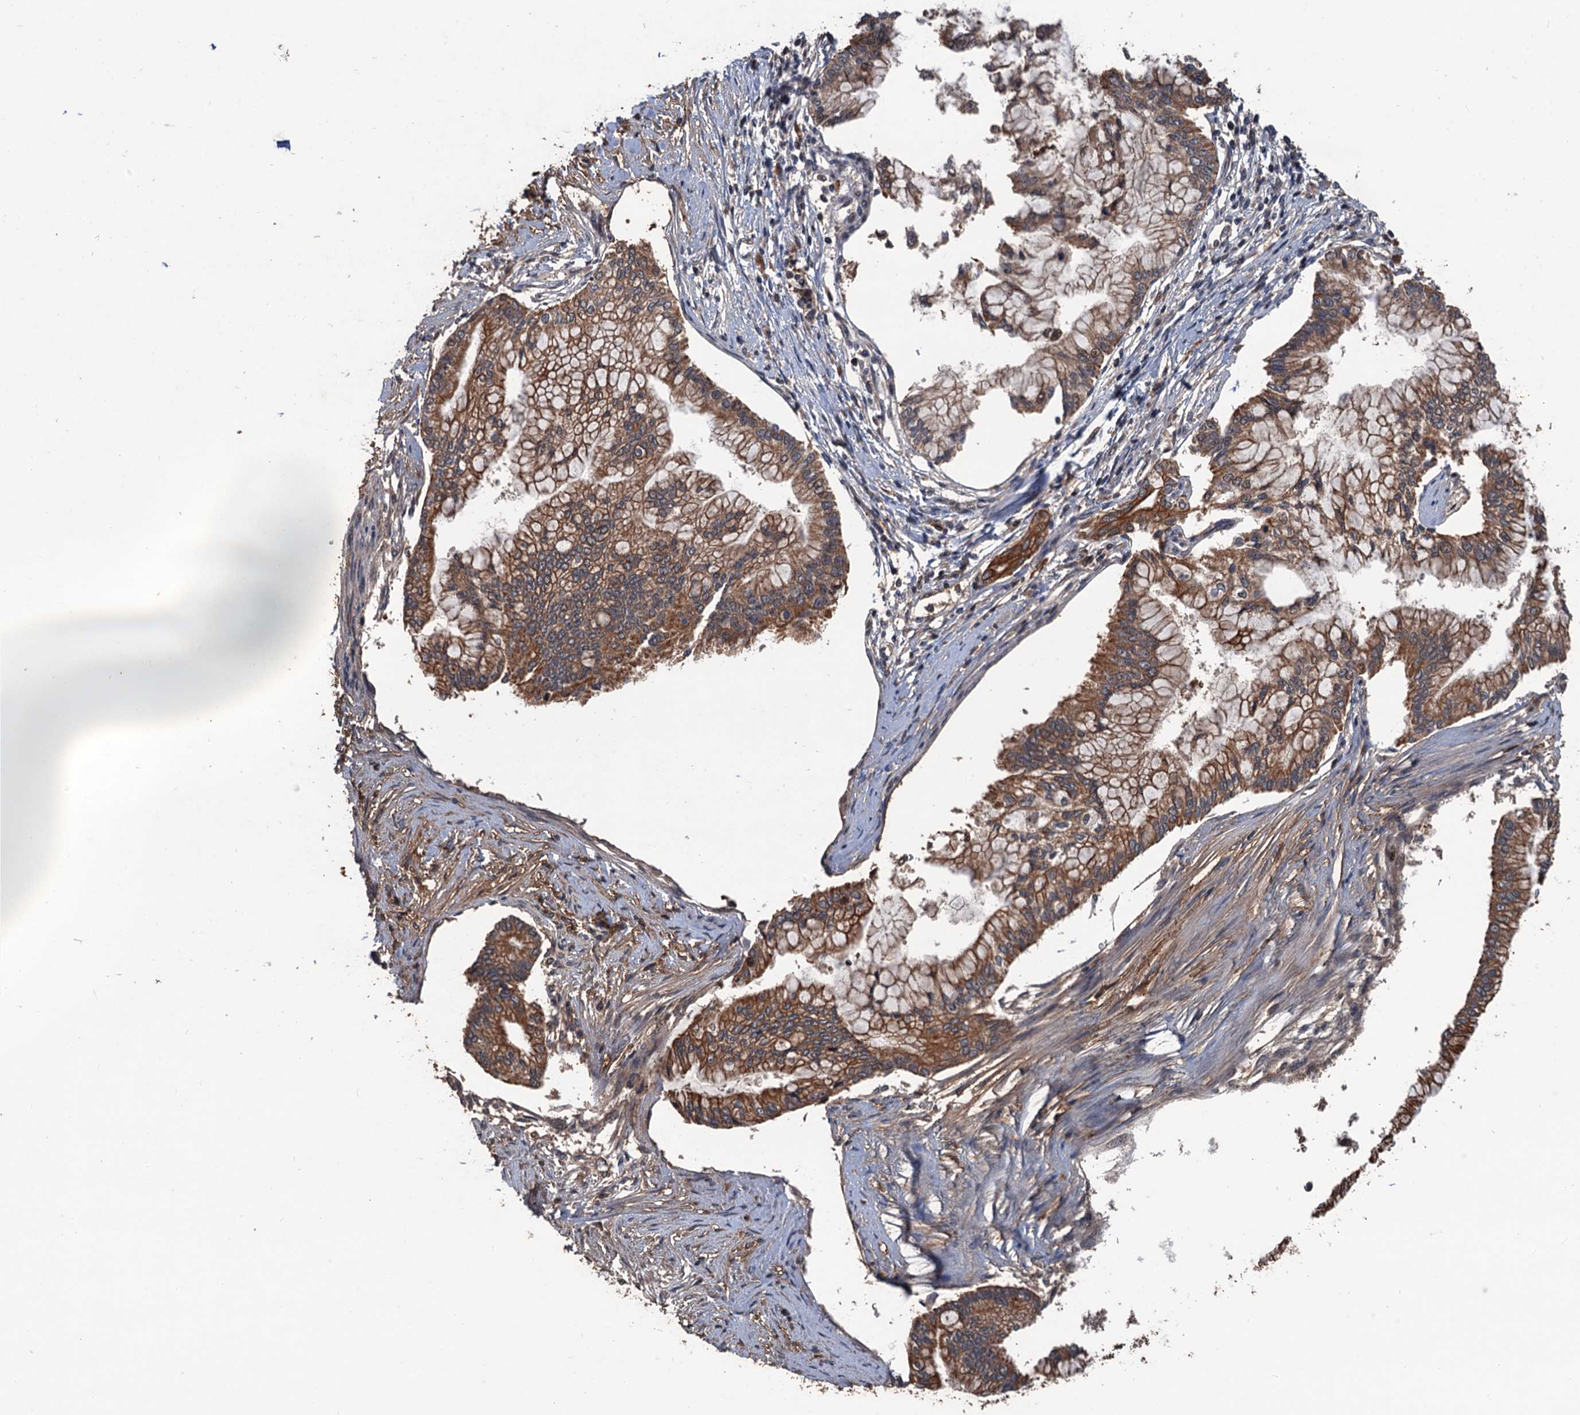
{"staining": {"intensity": "moderate", "quantity": ">75%", "location": "cytoplasmic/membranous"}, "tissue": "pancreatic cancer", "cell_type": "Tumor cells", "image_type": "cancer", "snomed": [{"axis": "morphology", "description": "Adenocarcinoma, NOS"}, {"axis": "topography", "description": "Pancreas"}], "caption": "IHC (DAB (3,3'-diaminobenzidine)) staining of human pancreatic adenocarcinoma shows moderate cytoplasmic/membranous protein staining in about >75% of tumor cells.", "gene": "ZNF438", "patient": {"sex": "male", "age": 58}}